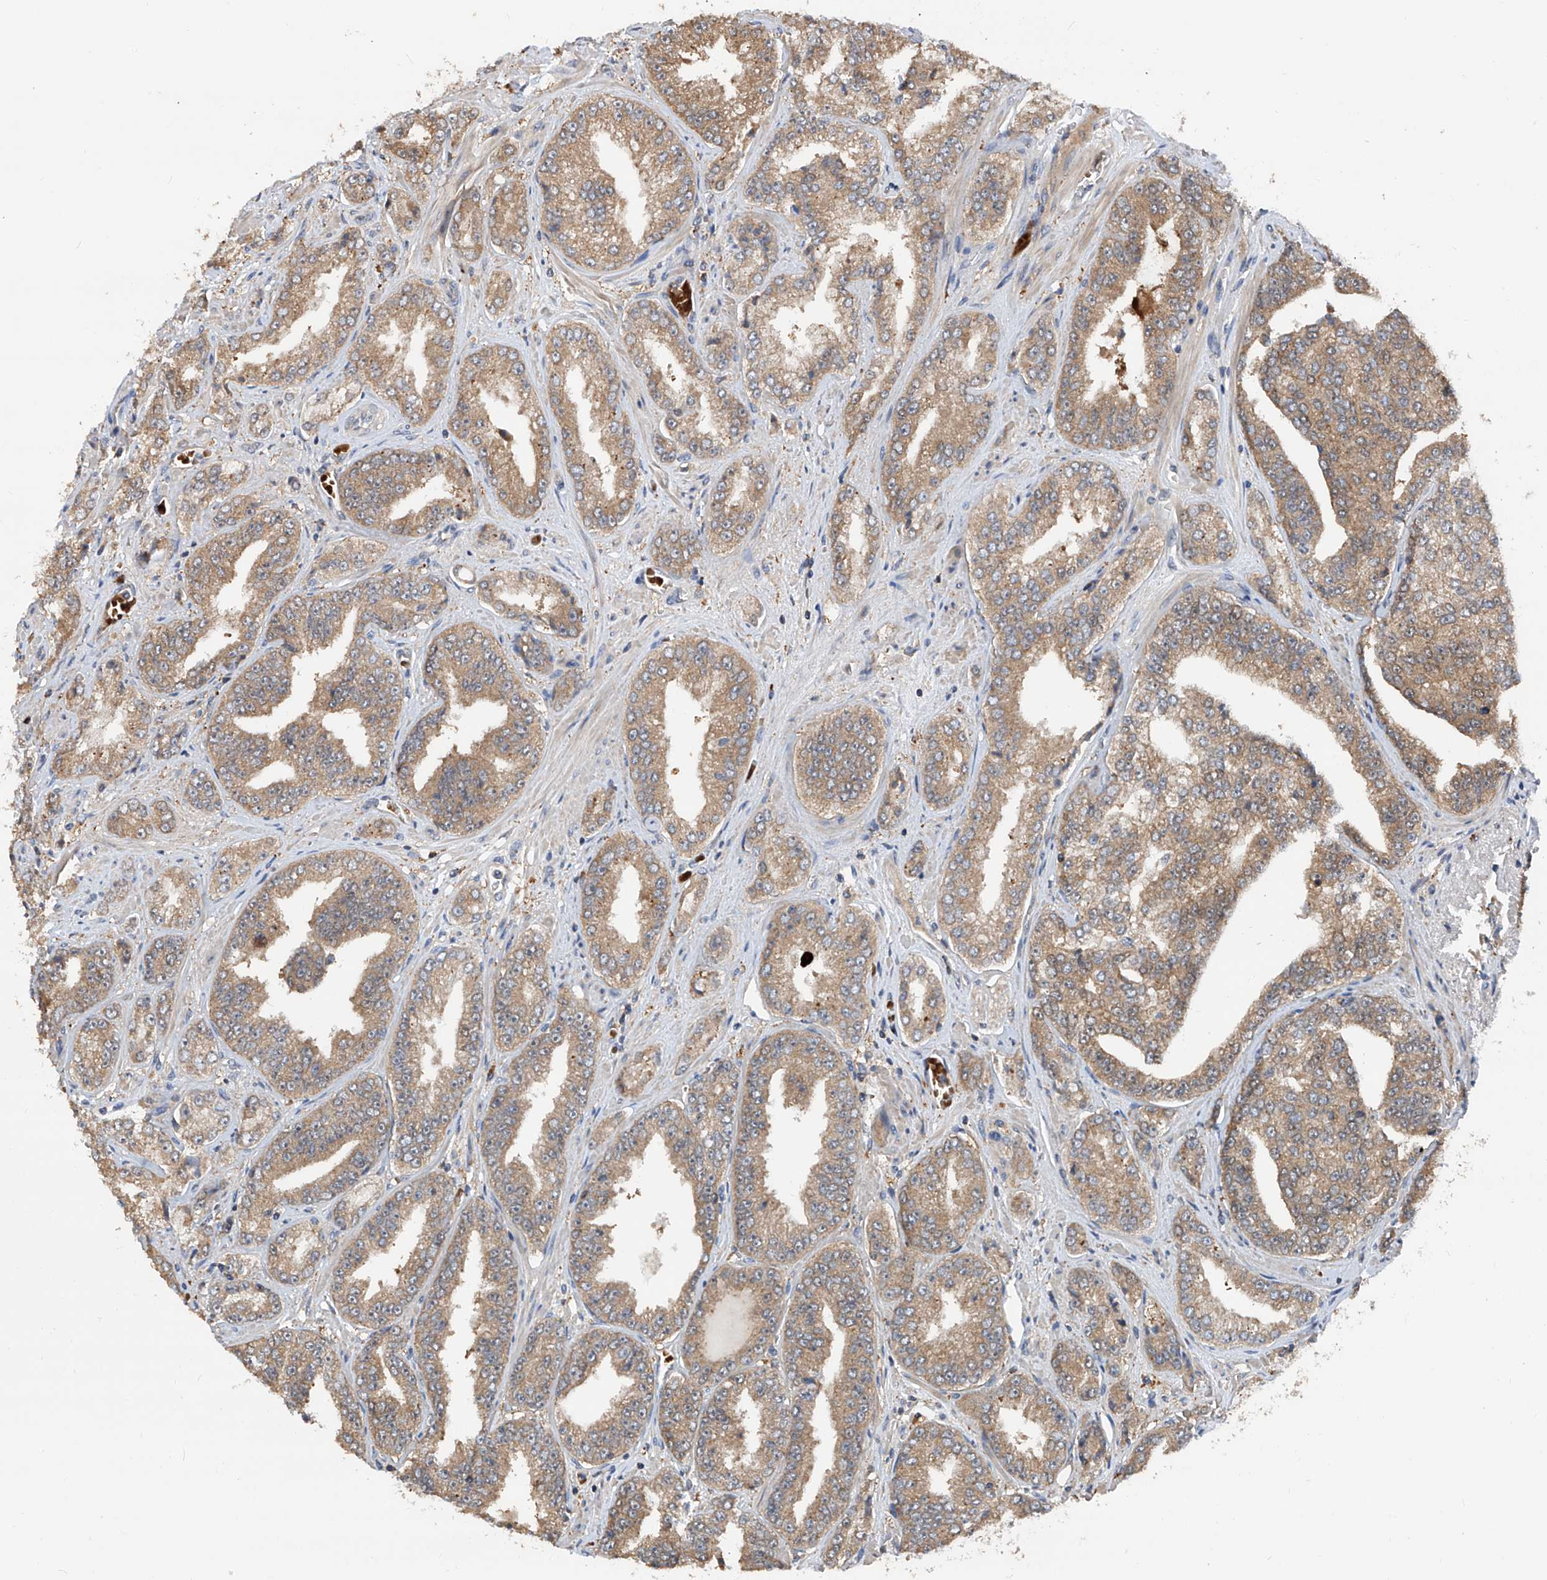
{"staining": {"intensity": "moderate", "quantity": ">75%", "location": "cytoplasmic/membranous"}, "tissue": "prostate cancer", "cell_type": "Tumor cells", "image_type": "cancer", "snomed": [{"axis": "morphology", "description": "Adenocarcinoma, High grade"}, {"axis": "topography", "description": "Prostate"}], "caption": "A micrograph of prostate cancer (adenocarcinoma (high-grade)) stained for a protein reveals moderate cytoplasmic/membranous brown staining in tumor cells.", "gene": "EDN1", "patient": {"sex": "male", "age": 71}}